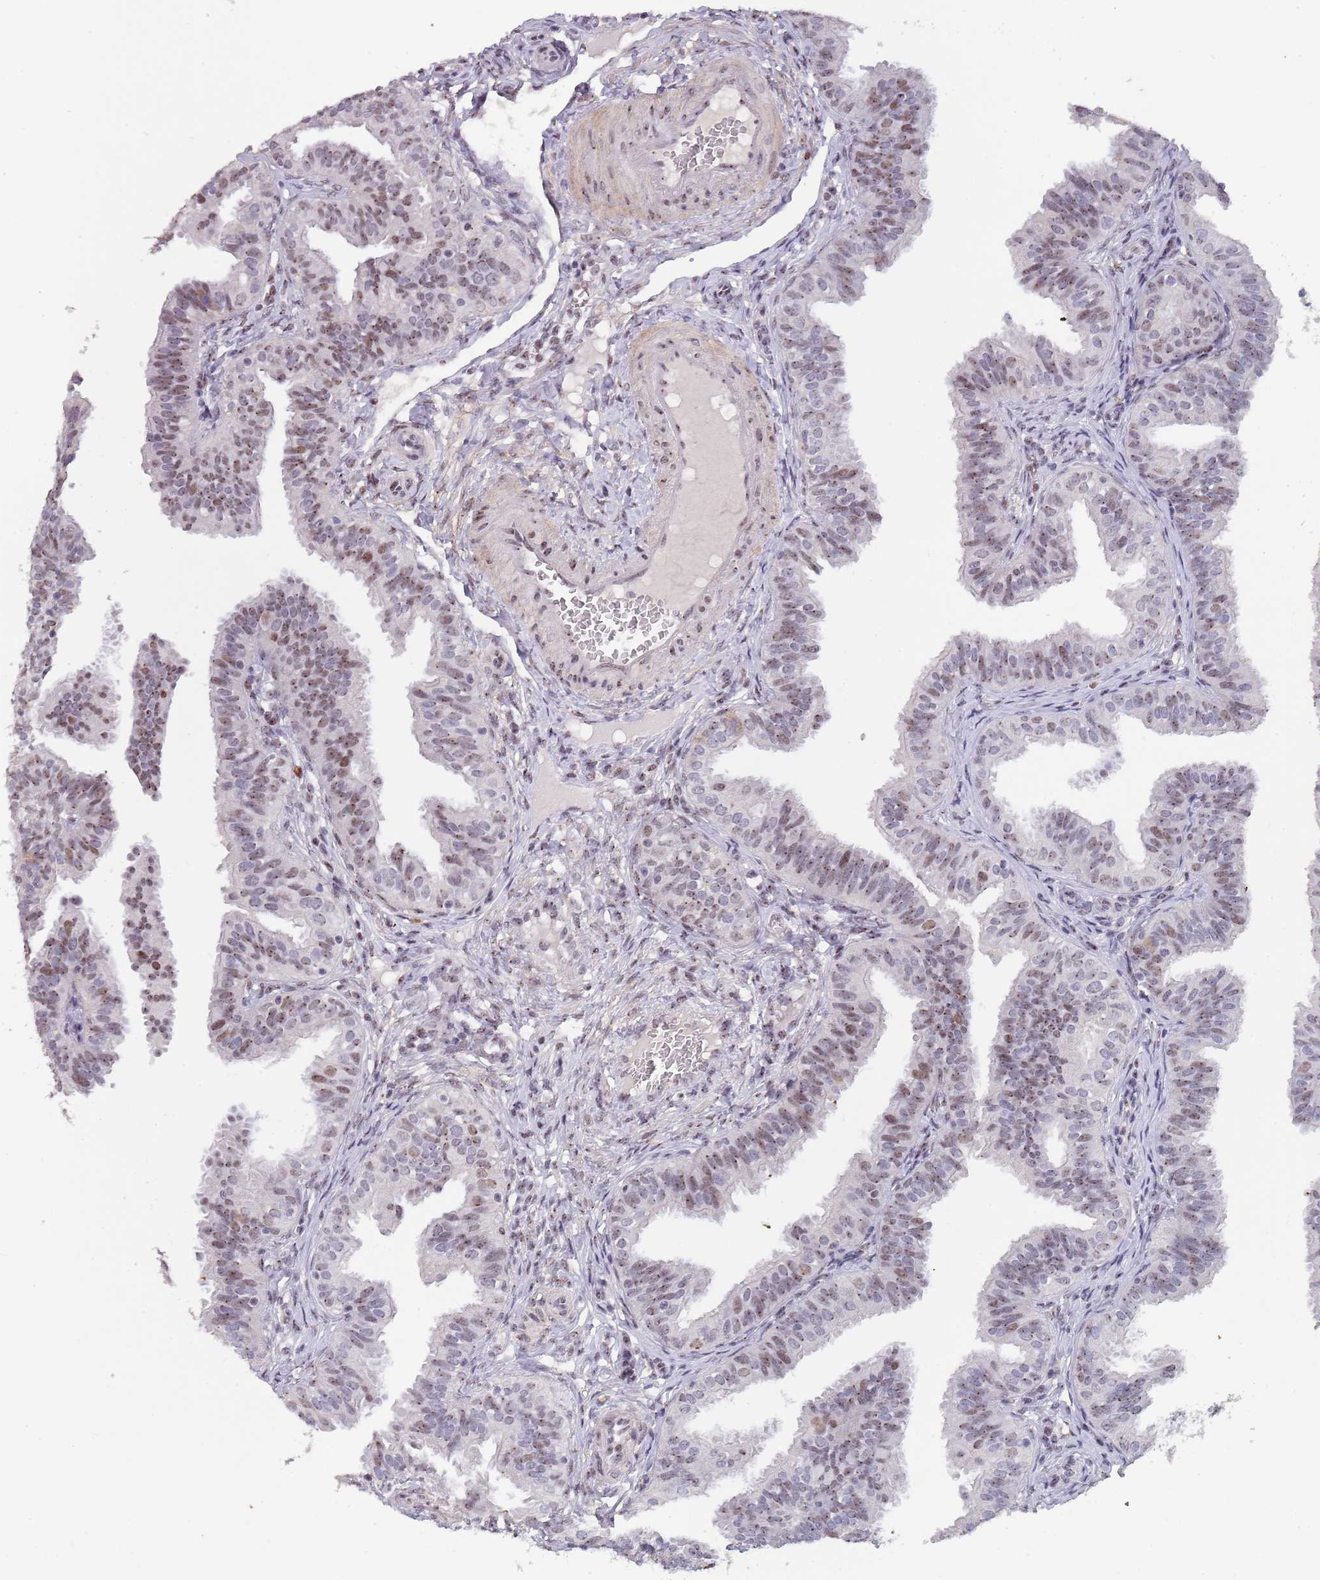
{"staining": {"intensity": "moderate", "quantity": "25%-75%", "location": "nuclear"}, "tissue": "fallopian tube", "cell_type": "Glandular cells", "image_type": "normal", "snomed": [{"axis": "morphology", "description": "Normal tissue, NOS"}, {"axis": "topography", "description": "Fallopian tube"}], "caption": "Brown immunohistochemical staining in normal human fallopian tube exhibits moderate nuclear expression in approximately 25%-75% of glandular cells. (brown staining indicates protein expression, while blue staining denotes nuclei).", "gene": "CIZ1", "patient": {"sex": "female", "age": 35}}